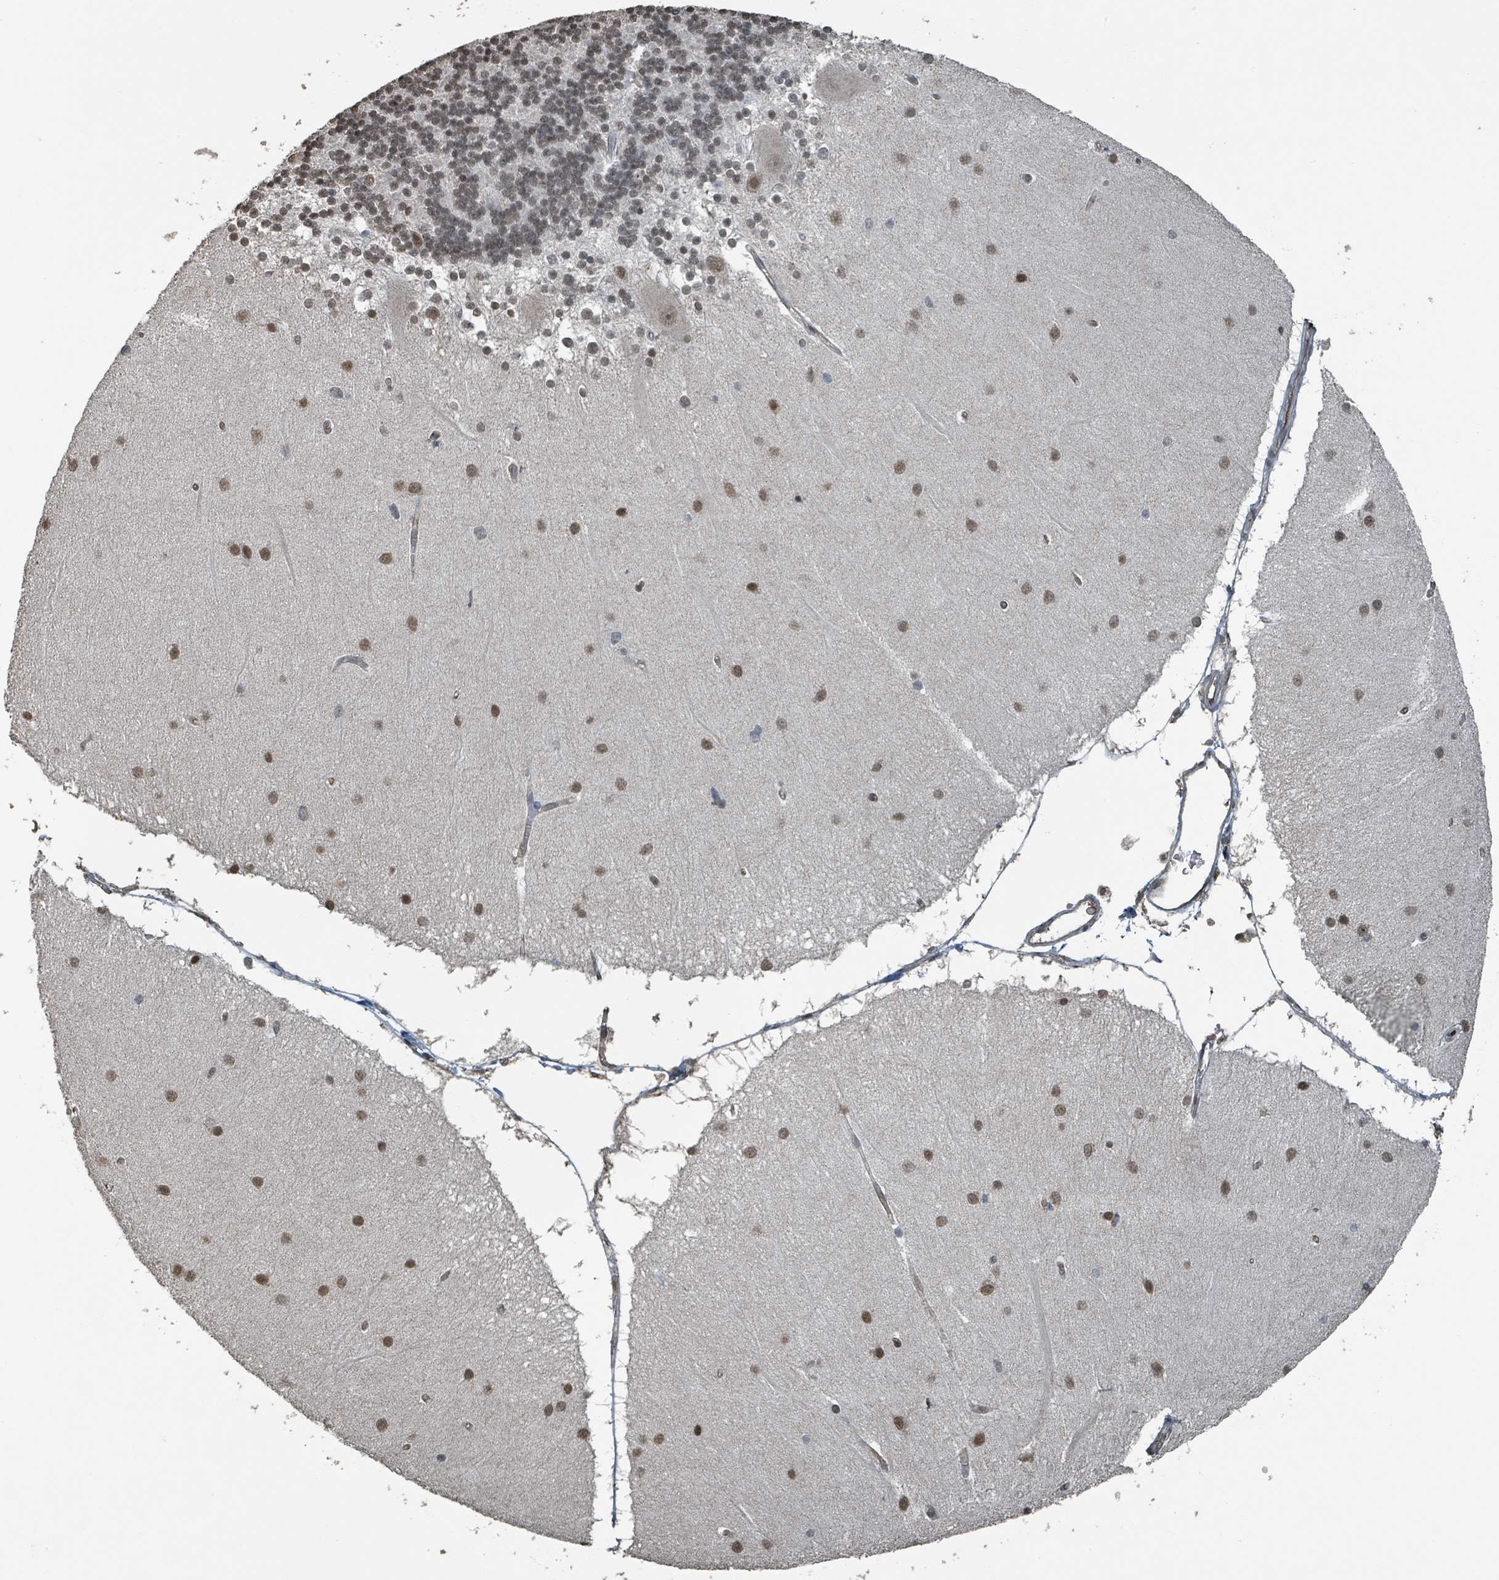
{"staining": {"intensity": "weak", "quantity": ">75%", "location": "nuclear"}, "tissue": "cerebellum", "cell_type": "Cells in granular layer", "image_type": "normal", "snomed": [{"axis": "morphology", "description": "Normal tissue, NOS"}, {"axis": "topography", "description": "Cerebellum"}], "caption": "Protein staining of benign cerebellum displays weak nuclear expression in approximately >75% of cells in granular layer.", "gene": "PHIP", "patient": {"sex": "female", "age": 54}}